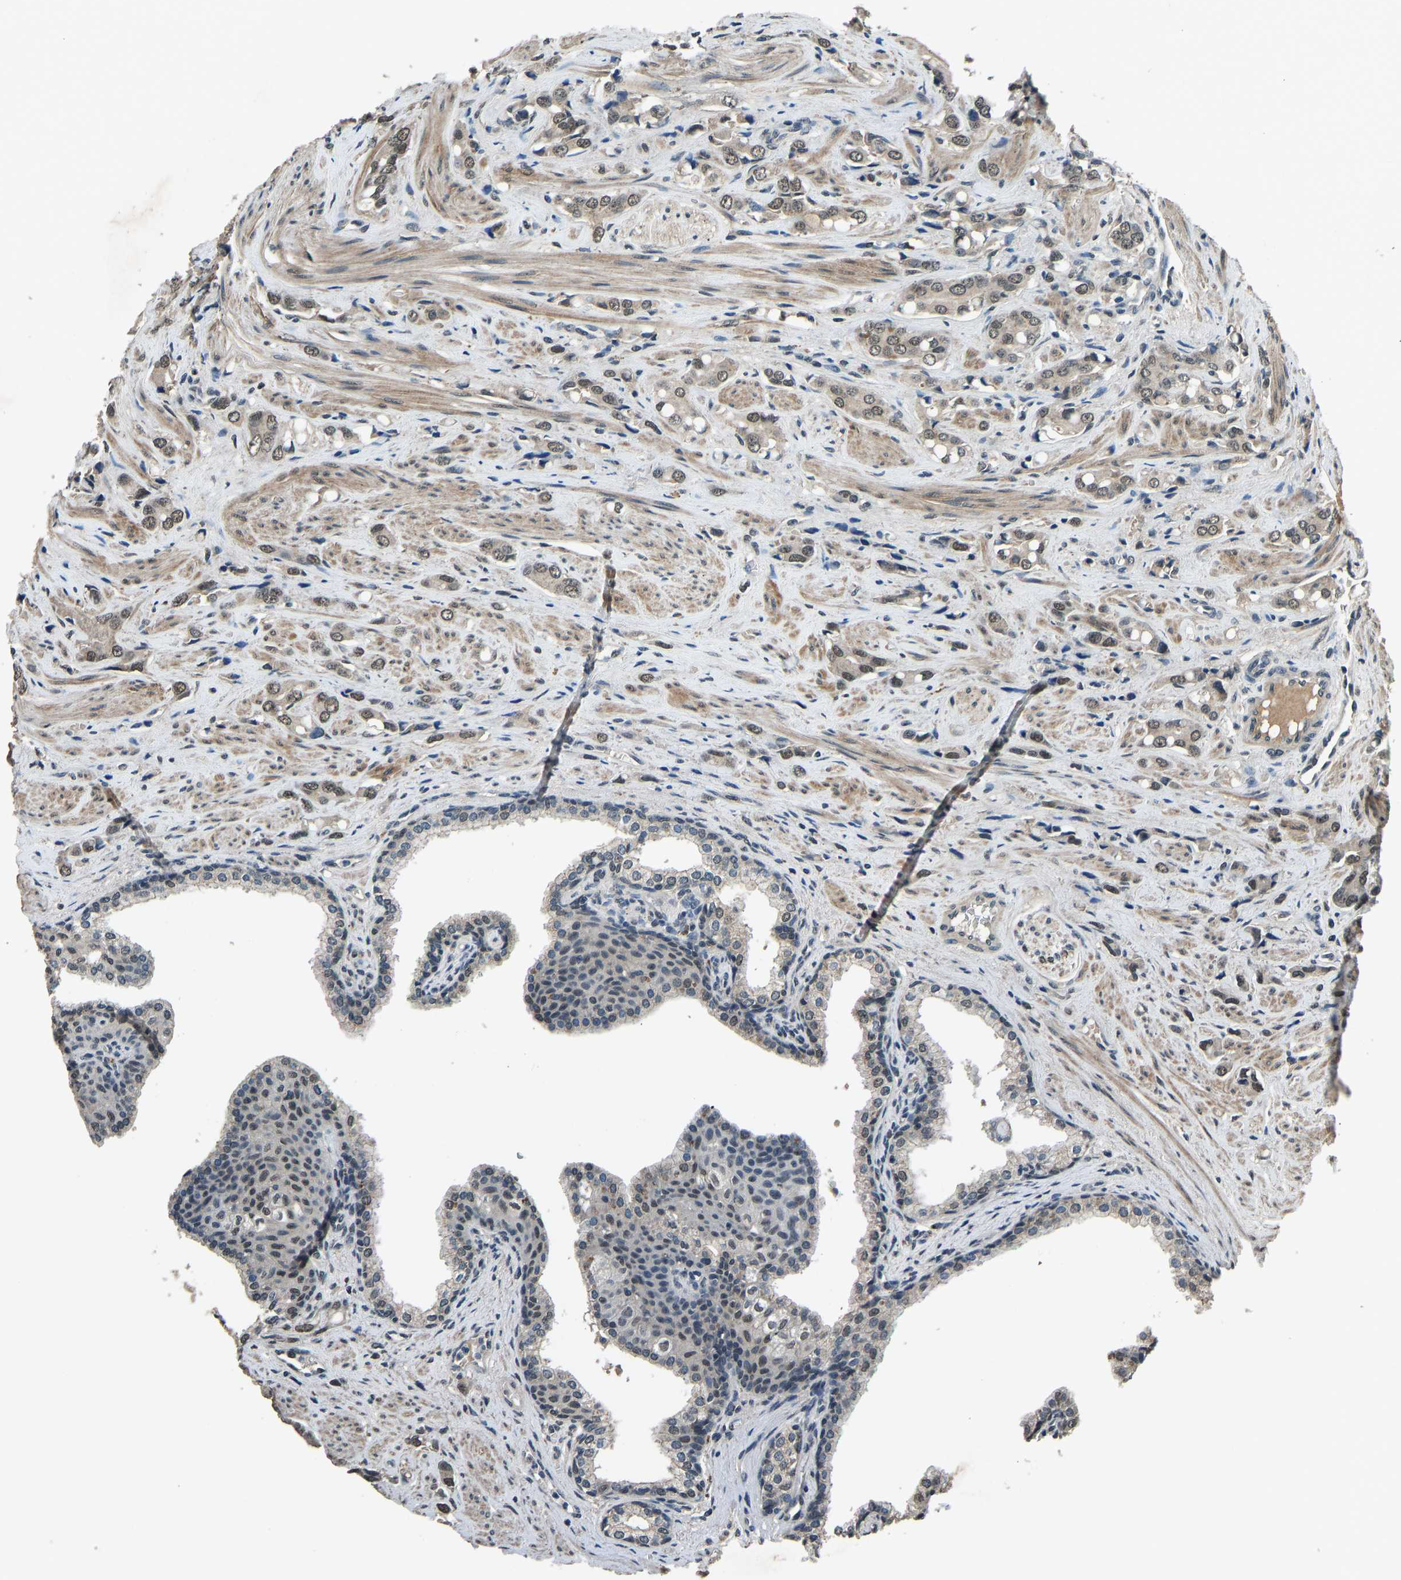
{"staining": {"intensity": "moderate", "quantity": ">75%", "location": "nuclear"}, "tissue": "prostate cancer", "cell_type": "Tumor cells", "image_type": "cancer", "snomed": [{"axis": "morphology", "description": "Adenocarcinoma, High grade"}, {"axis": "topography", "description": "Prostate"}], "caption": "Human prostate cancer (high-grade adenocarcinoma) stained with a brown dye shows moderate nuclear positive expression in about >75% of tumor cells.", "gene": "TOX4", "patient": {"sex": "male", "age": 52}}